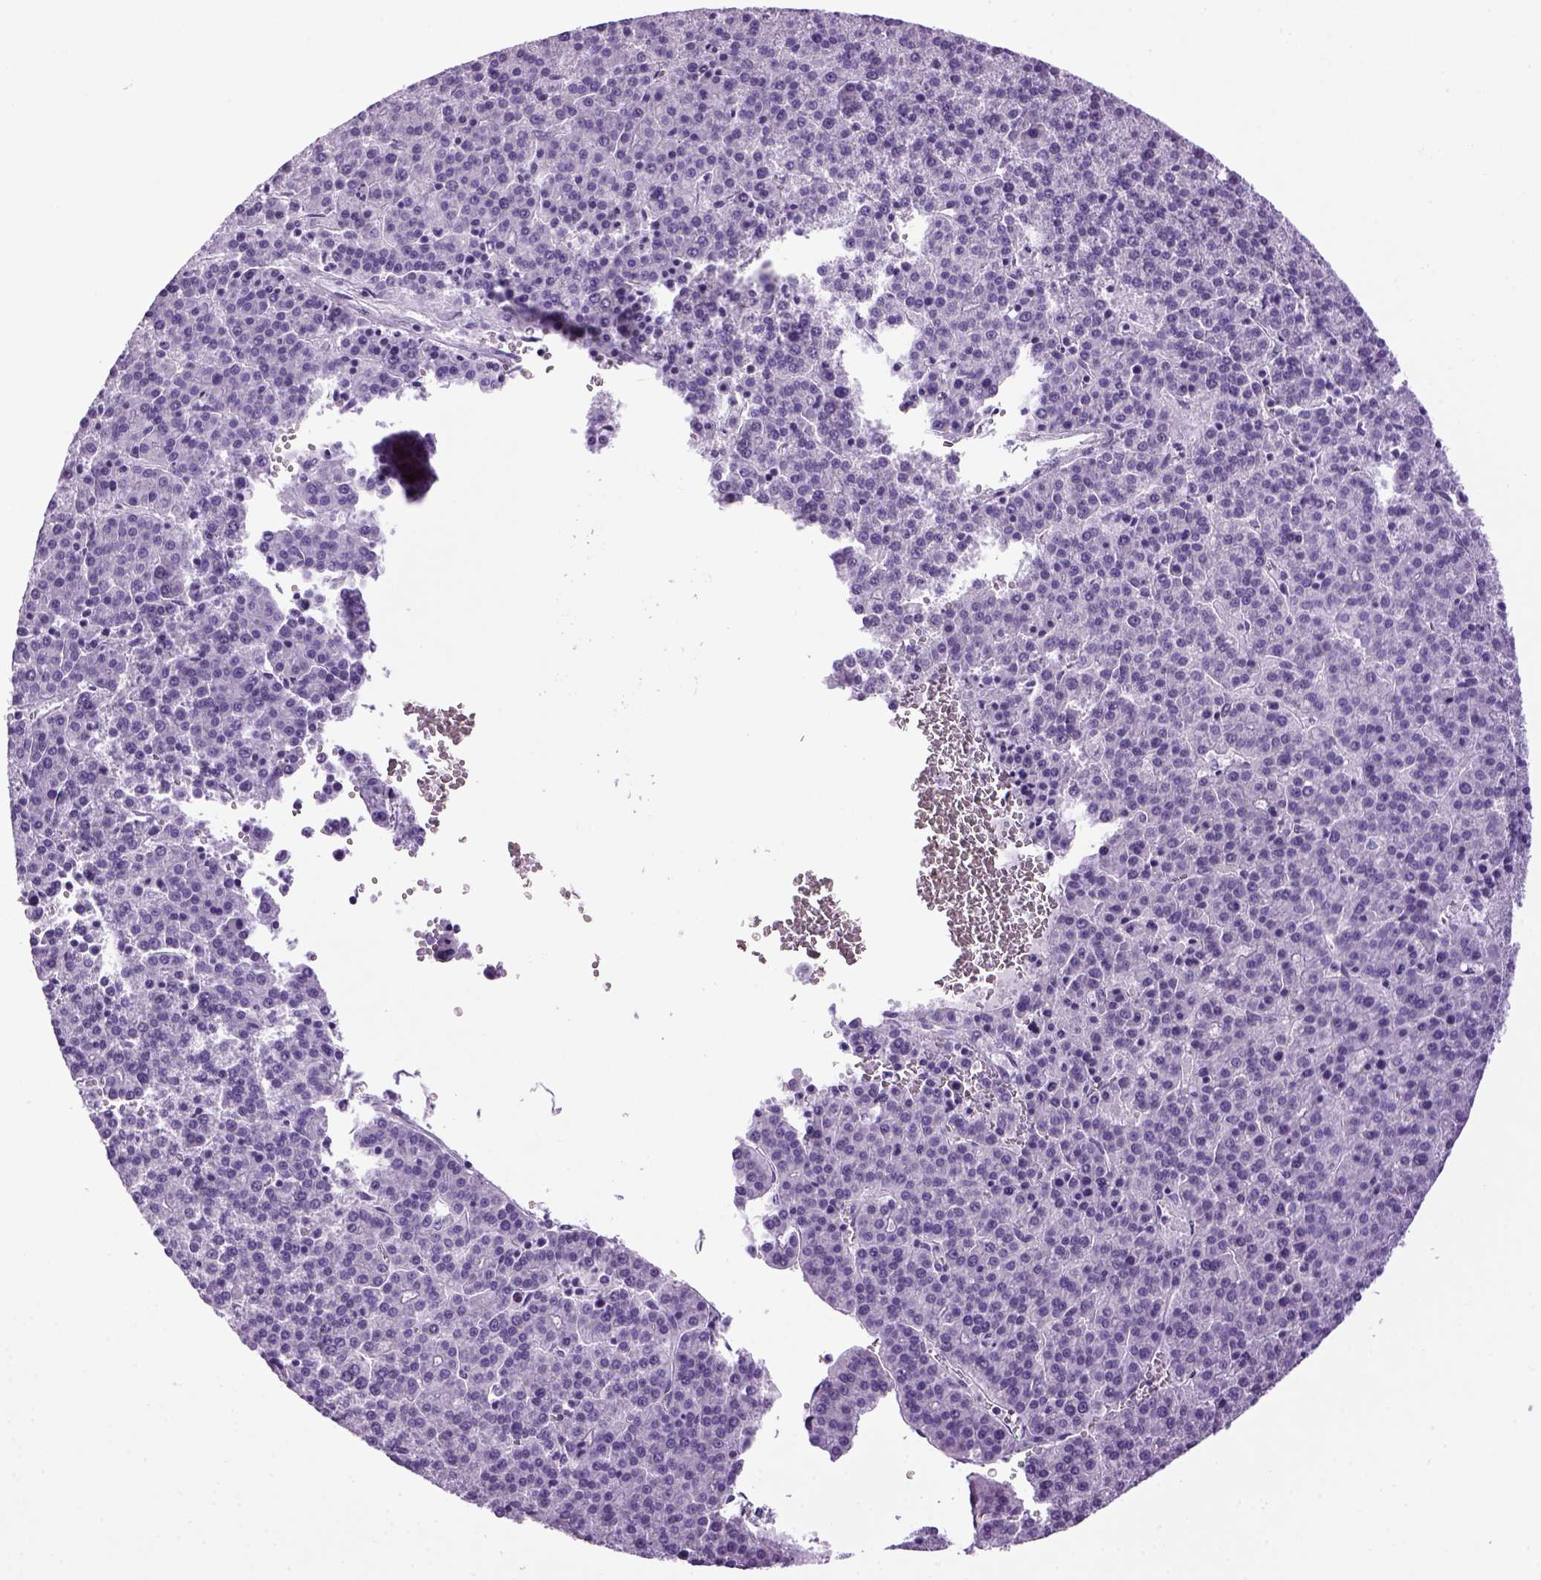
{"staining": {"intensity": "negative", "quantity": "none", "location": "none"}, "tissue": "liver cancer", "cell_type": "Tumor cells", "image_type": "cancer", "snomed": [{"axis": "morphology", "description": "Carcinoma, Hepatocellular, NOS"}, {"axis": "topography", "description": "Liver"}], "caption": "Human hepatocellular carcinoma (liver) stained for a protein using IHC displays no staining in tumor cells.", "gene": "HMCN2", "patient": {"sex": "female", "age": 58}}